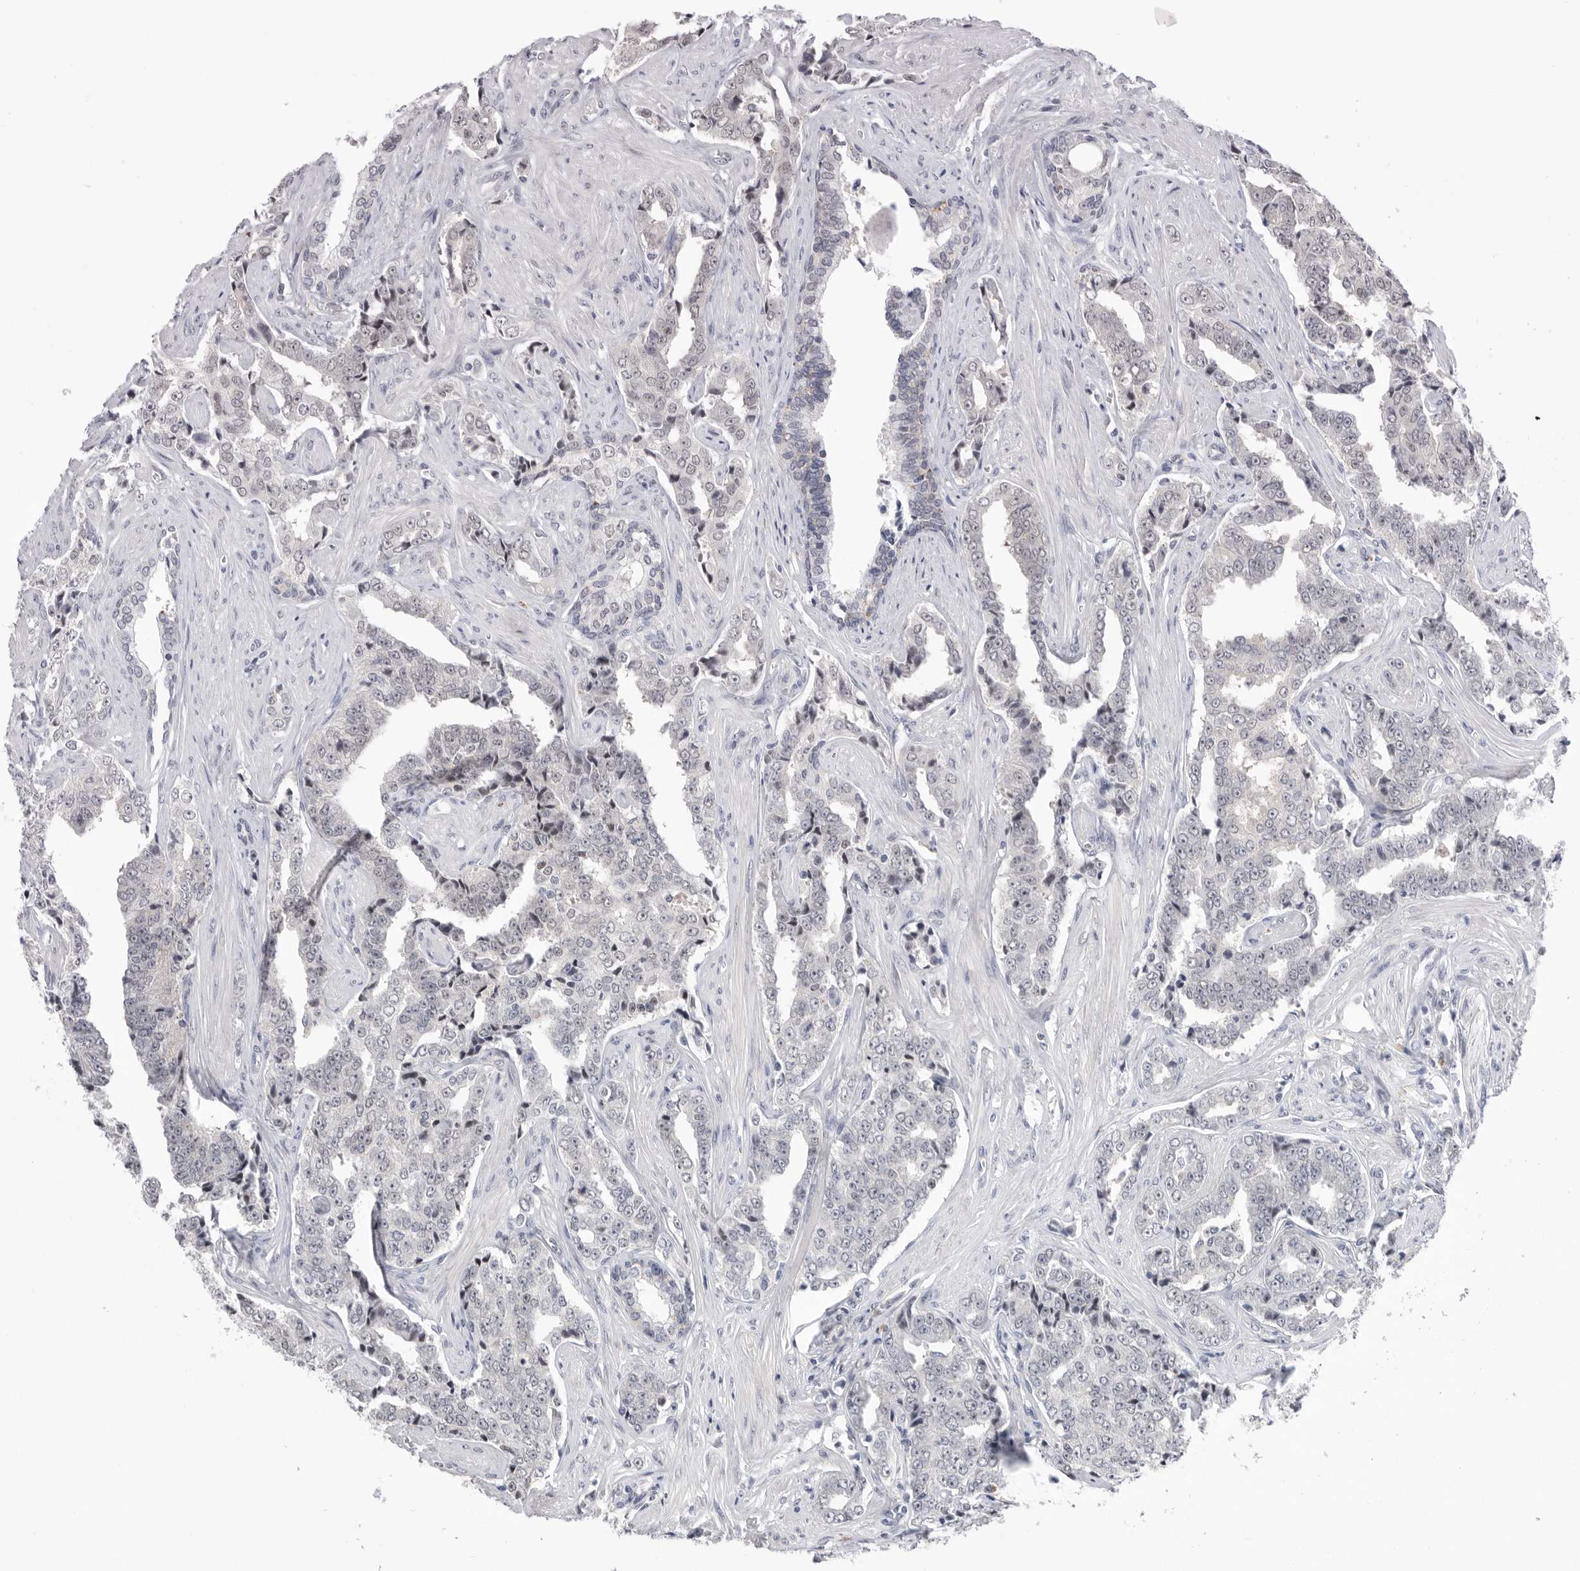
{"staining": {"intensity": "negative", "quantity": "none", "location": "none"}, "tissue": "prostate cancer", "cell_type": "Tumor cells", "image_type": "cancer", "snomed": [{"axis": "morphology", "description": "Adenocarcinoma, High grade"}, {"axis": "topography", "description": "Prostate"}], "caption": "Immunohistochemistry of prostate cancer displays no staining in tumor cells. (Brightfield microscopy of DAB (3,3'-diaminobenzidine) immunohistochemistry at high magnification).", "gene": "BCLAF3", "patient": {"sex": "male", "age": 71}}